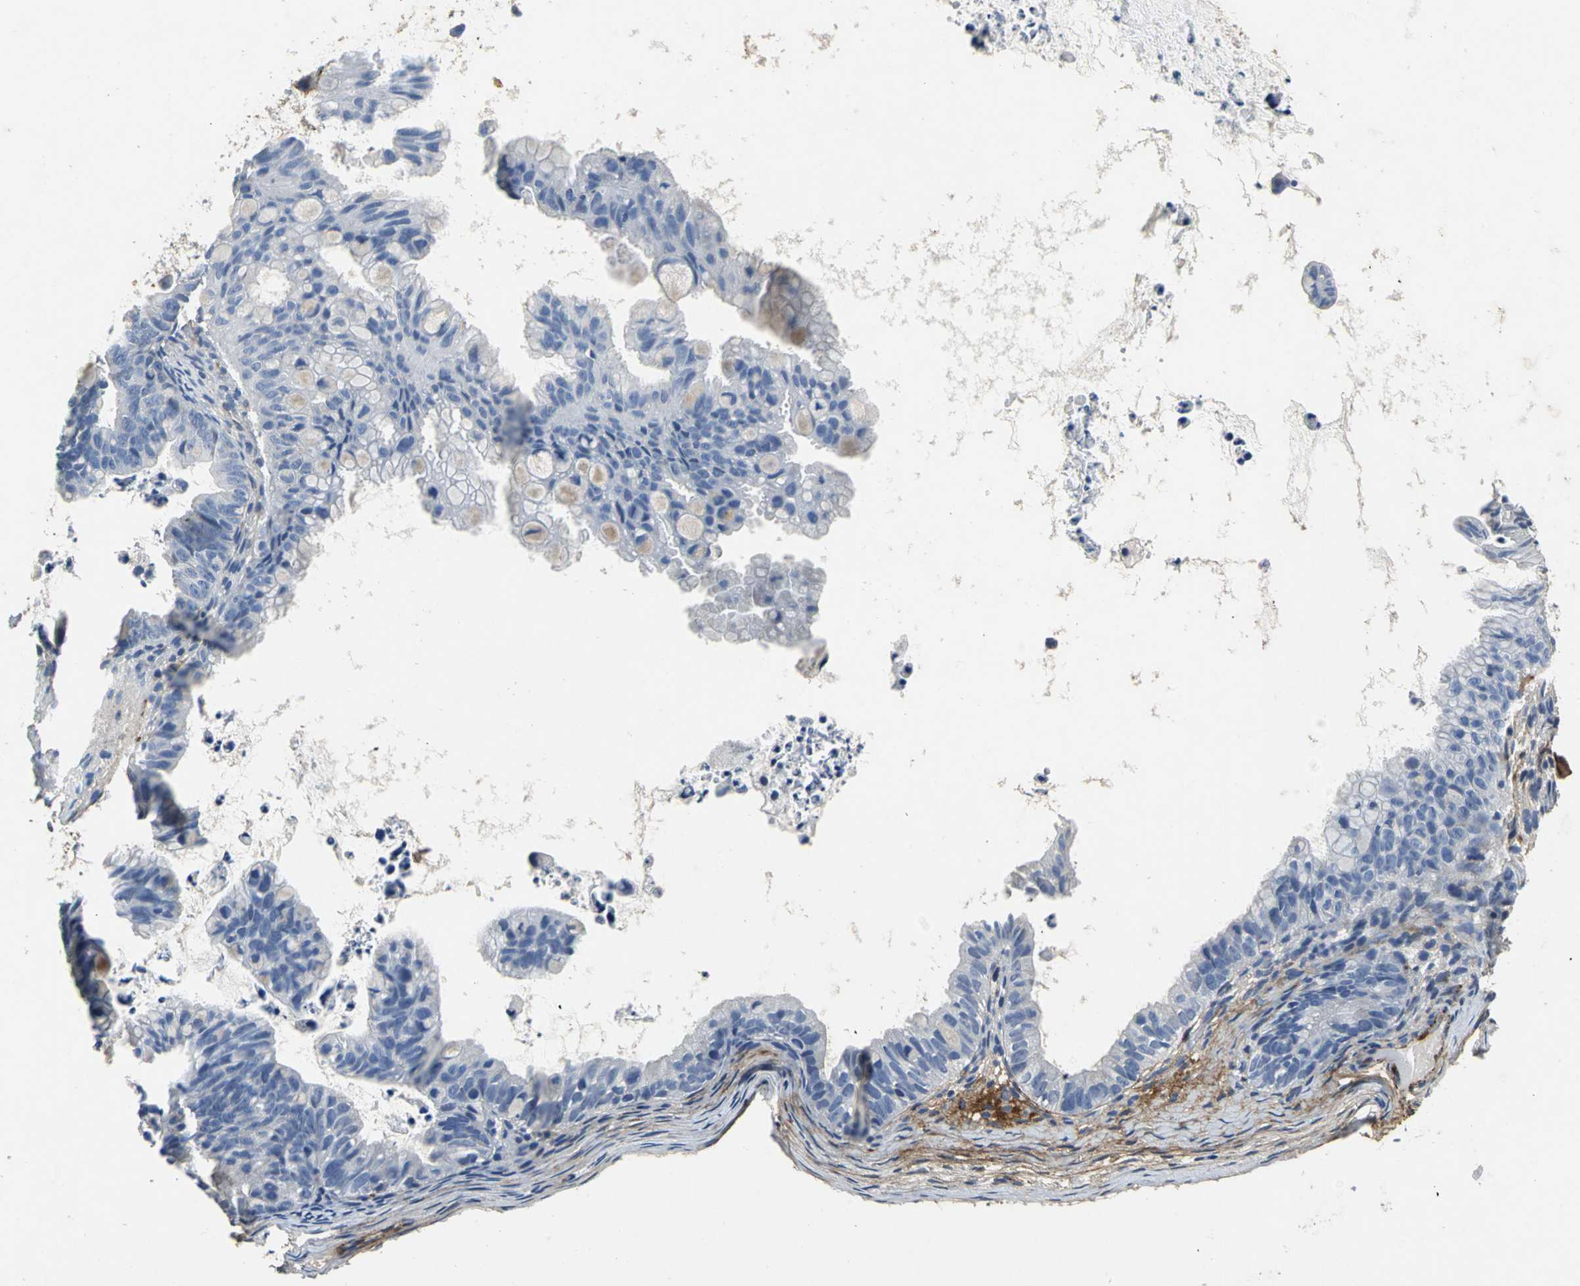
{"staining": {"intensity": "negative", "quantity": "none", "location": "none"}, "tissue": "ovarian cancer", "cell_type": "Tumor cells", "image_type": "cancer", "snomed": [{"axis": "morphology", "description": "Cystadenocarcinoma, mucinous, NOS"}, {"axis": "topography", "description": "Ovary"}], "caption": "Tumor cells are negative for protein expression in human mucinous cystadenocarcinoma (ovarian).", "gene": "EFNB3", "patient": {"sex": "female", "age": 36}}